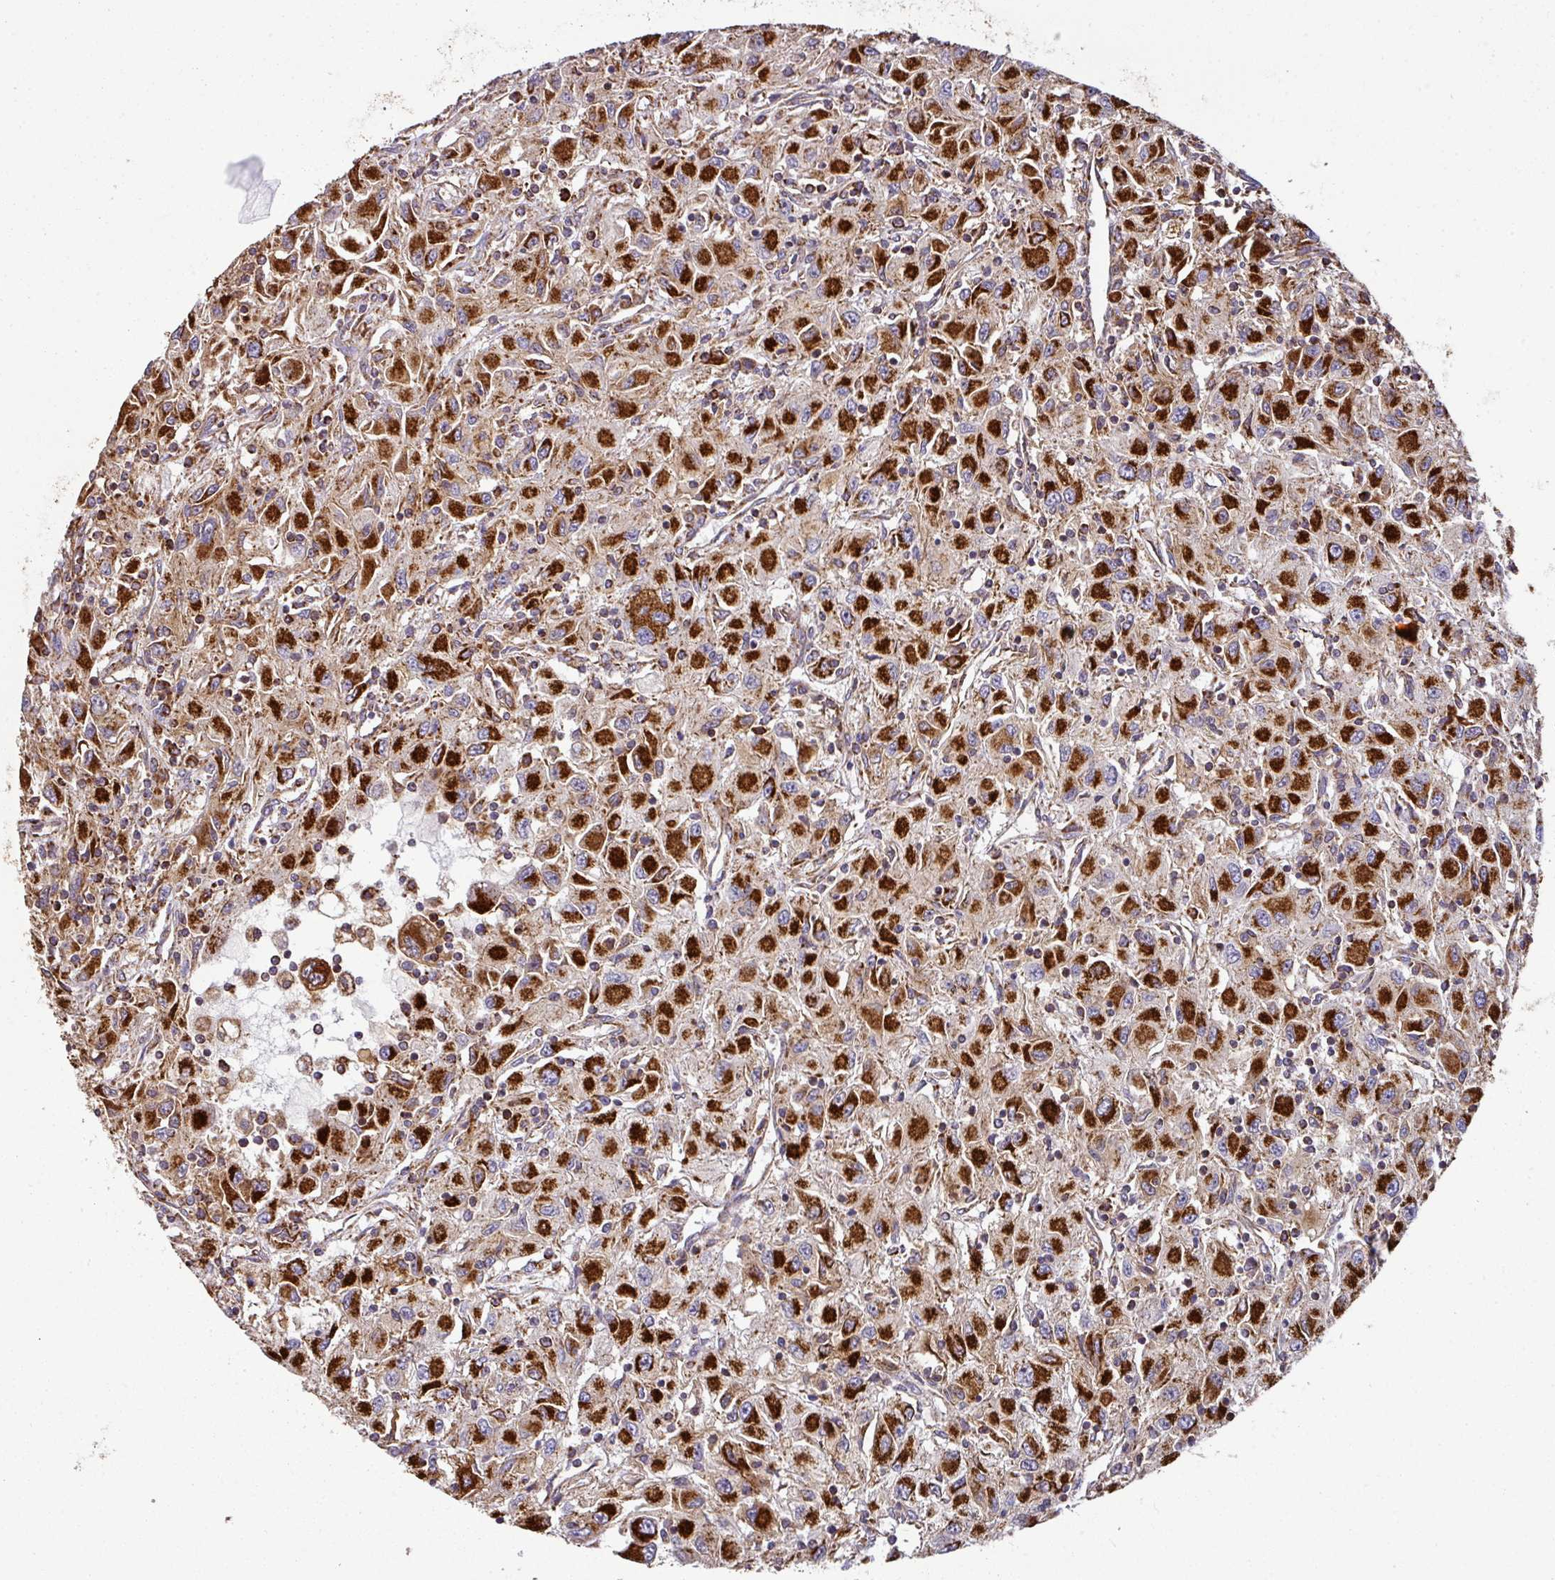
{"staining": {"intensity": "strong", "quantity": ">75%", "location": "cytoplasmic/membranous"}, "tissue": "renal cancer", "cell_type": "Tumor cells", "image_type": "cancer", "snomed": [{"axis": "morphology", "description": "Adenocarcinoma, NOS"}, {"axis": "topography", "description": "Kidney"}], "caption": "Tumor cells demonstrate high levels of strong cytoplasmic/membranous positivity in about >75% of cells in human adenocarcinoma (renal). Nuclei are stained in blue.", "gene": "TRAP1", "patient": {"sex": "female", "age": 67}}